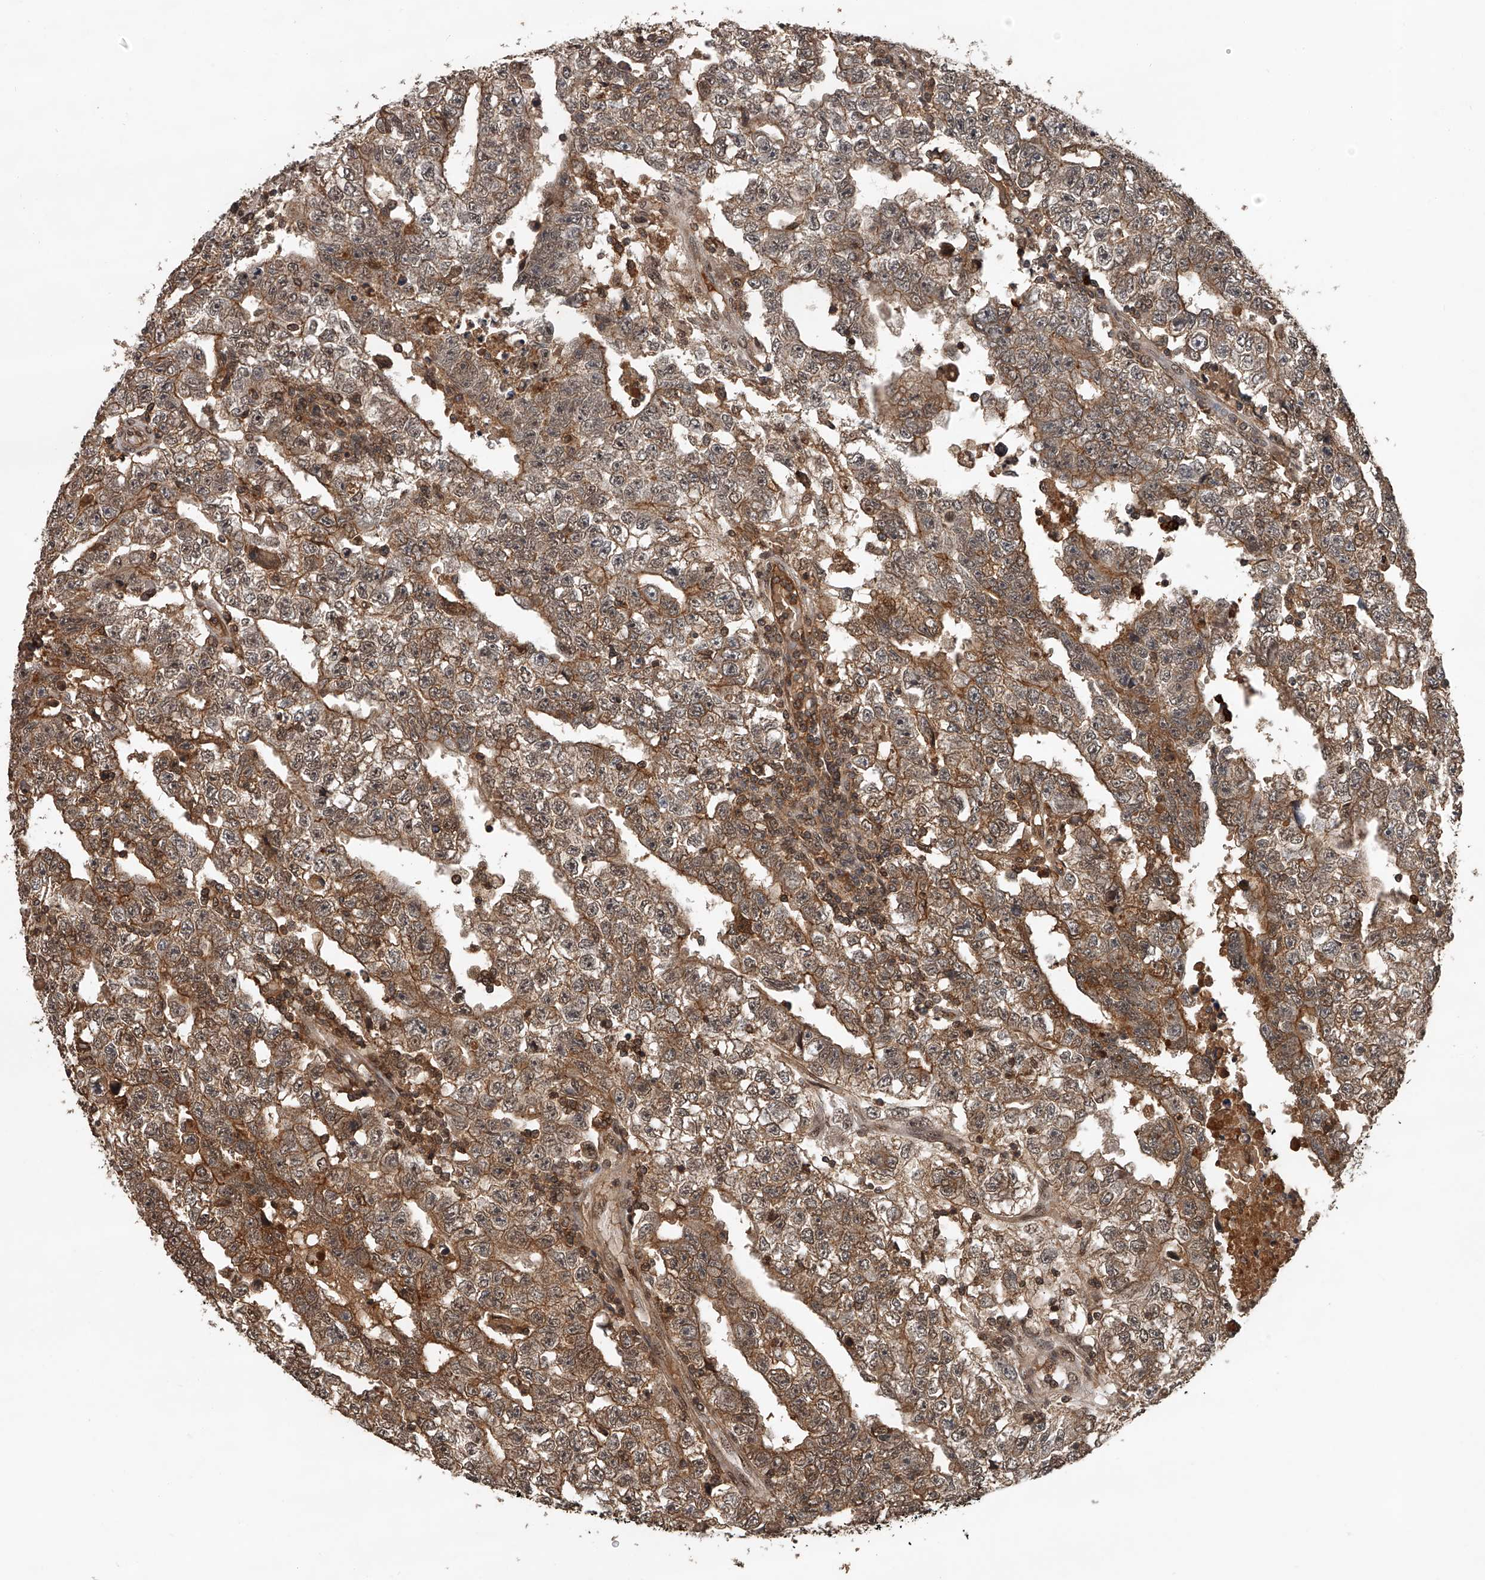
{"staining": {"intensity": "moderate", "quantity": ">75%", "location": "cytoplasmic/membranous"}, "tissue": "testis cancer", "cell_type": "Tumor cells", "image_type": "cancer", "snomed": [{"axis": "morphology", "description": "Carcinoma, Embryonal, NOS"}, {"axis": "topography", "description": "Testis"}], "caption": "Embryonal carcinoma (testis) stained for a protein reveals moderate cytoplasmic/membranous positivity in tumor cells.", "gene": "PLEKHG1", "patient": {"sex": "male", "age": 25}}